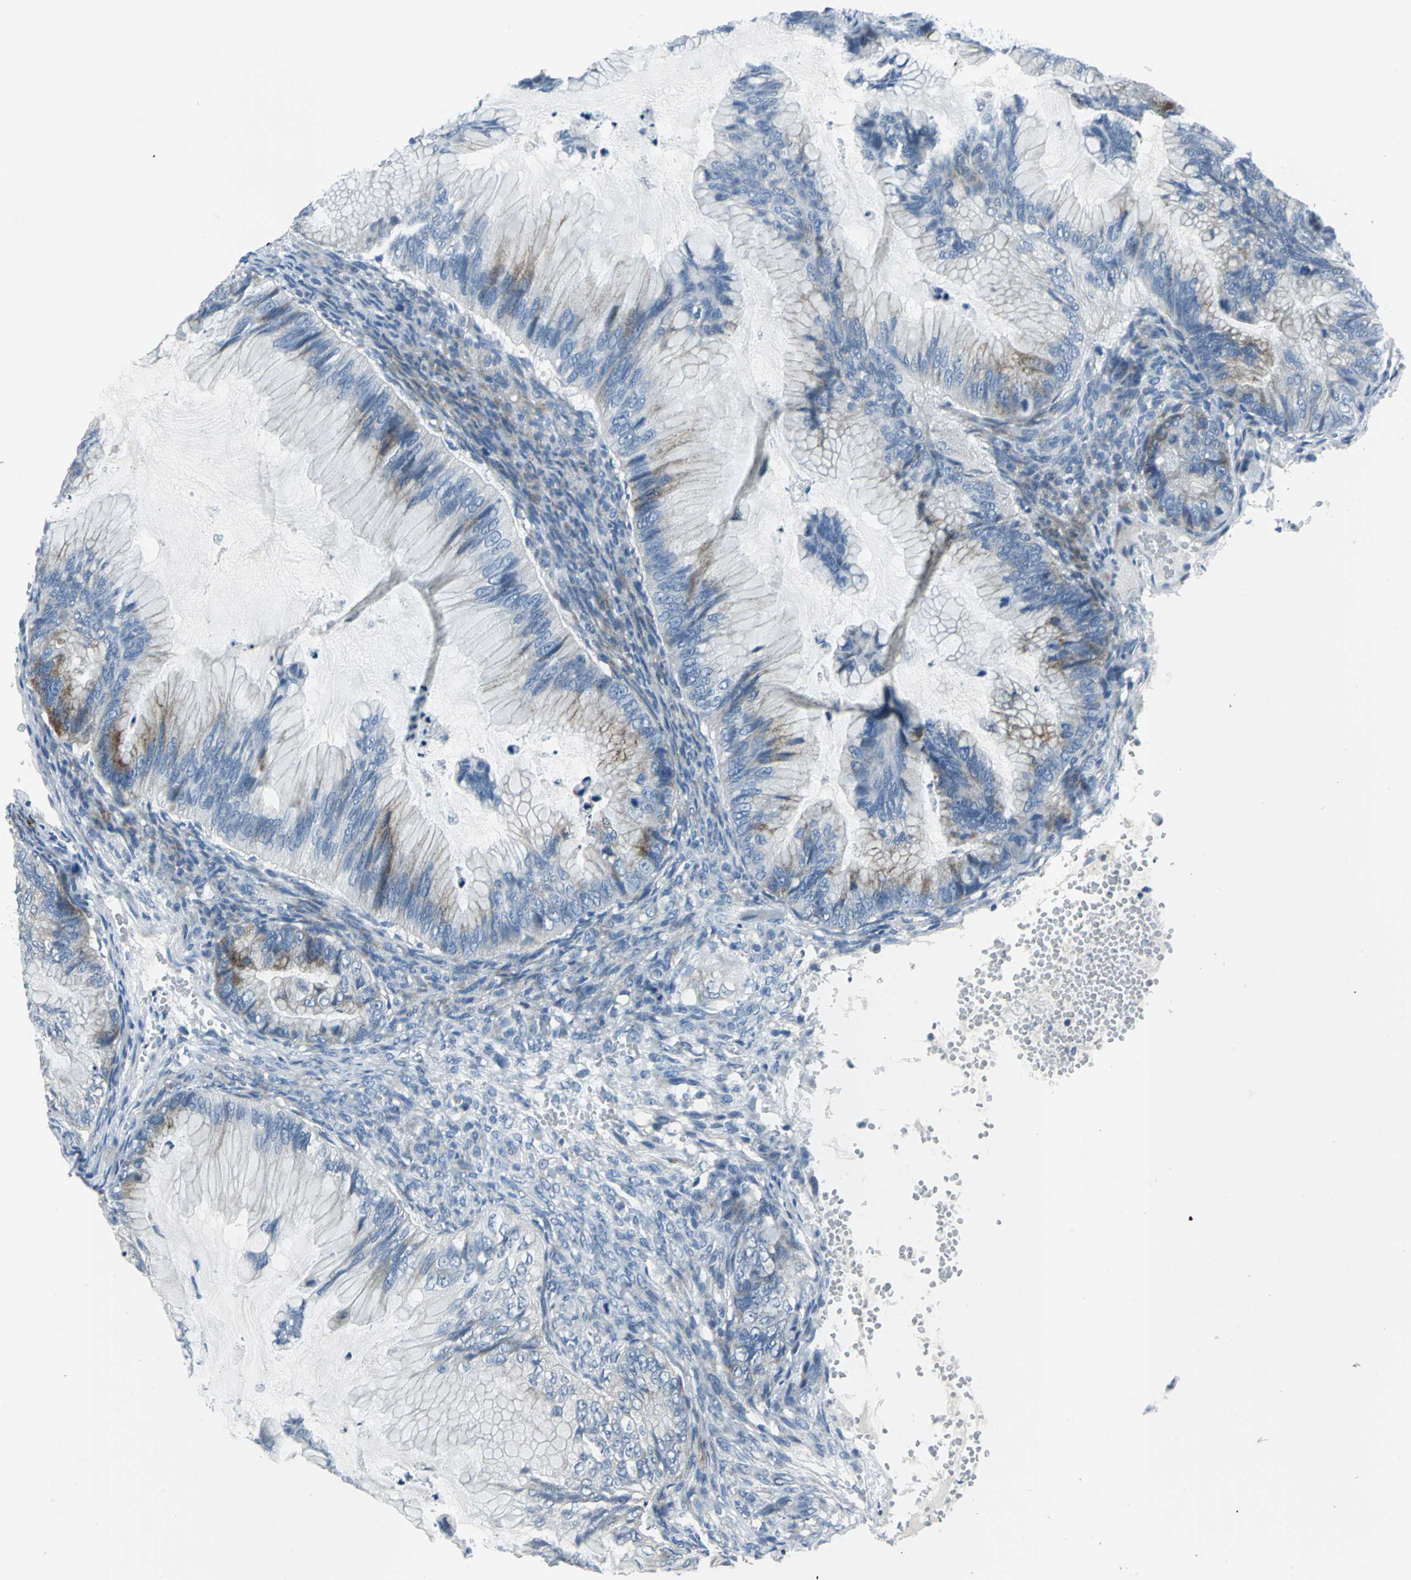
{"staining": {"intensity": "moderate", "quantity": "<25%", "location": "cytoplasmic/membranous"}, "tissue": "ovarian cancer", "cell_type": "Tumor cells", "image_type": "cancer", "snomed": [{"axis": "morphology", "description": "Cystadenocarcinoma, mucinous, NOS"}, {"axis": "topography", "description": "Ovary"}], "caption": "Human mucinous cystadenocarcinoma (ovarian) stained with a protein marker displays moderate staining in tumor cells.", "gene": "DNAI2", "patient": {"sex": "female", "age": 36}}